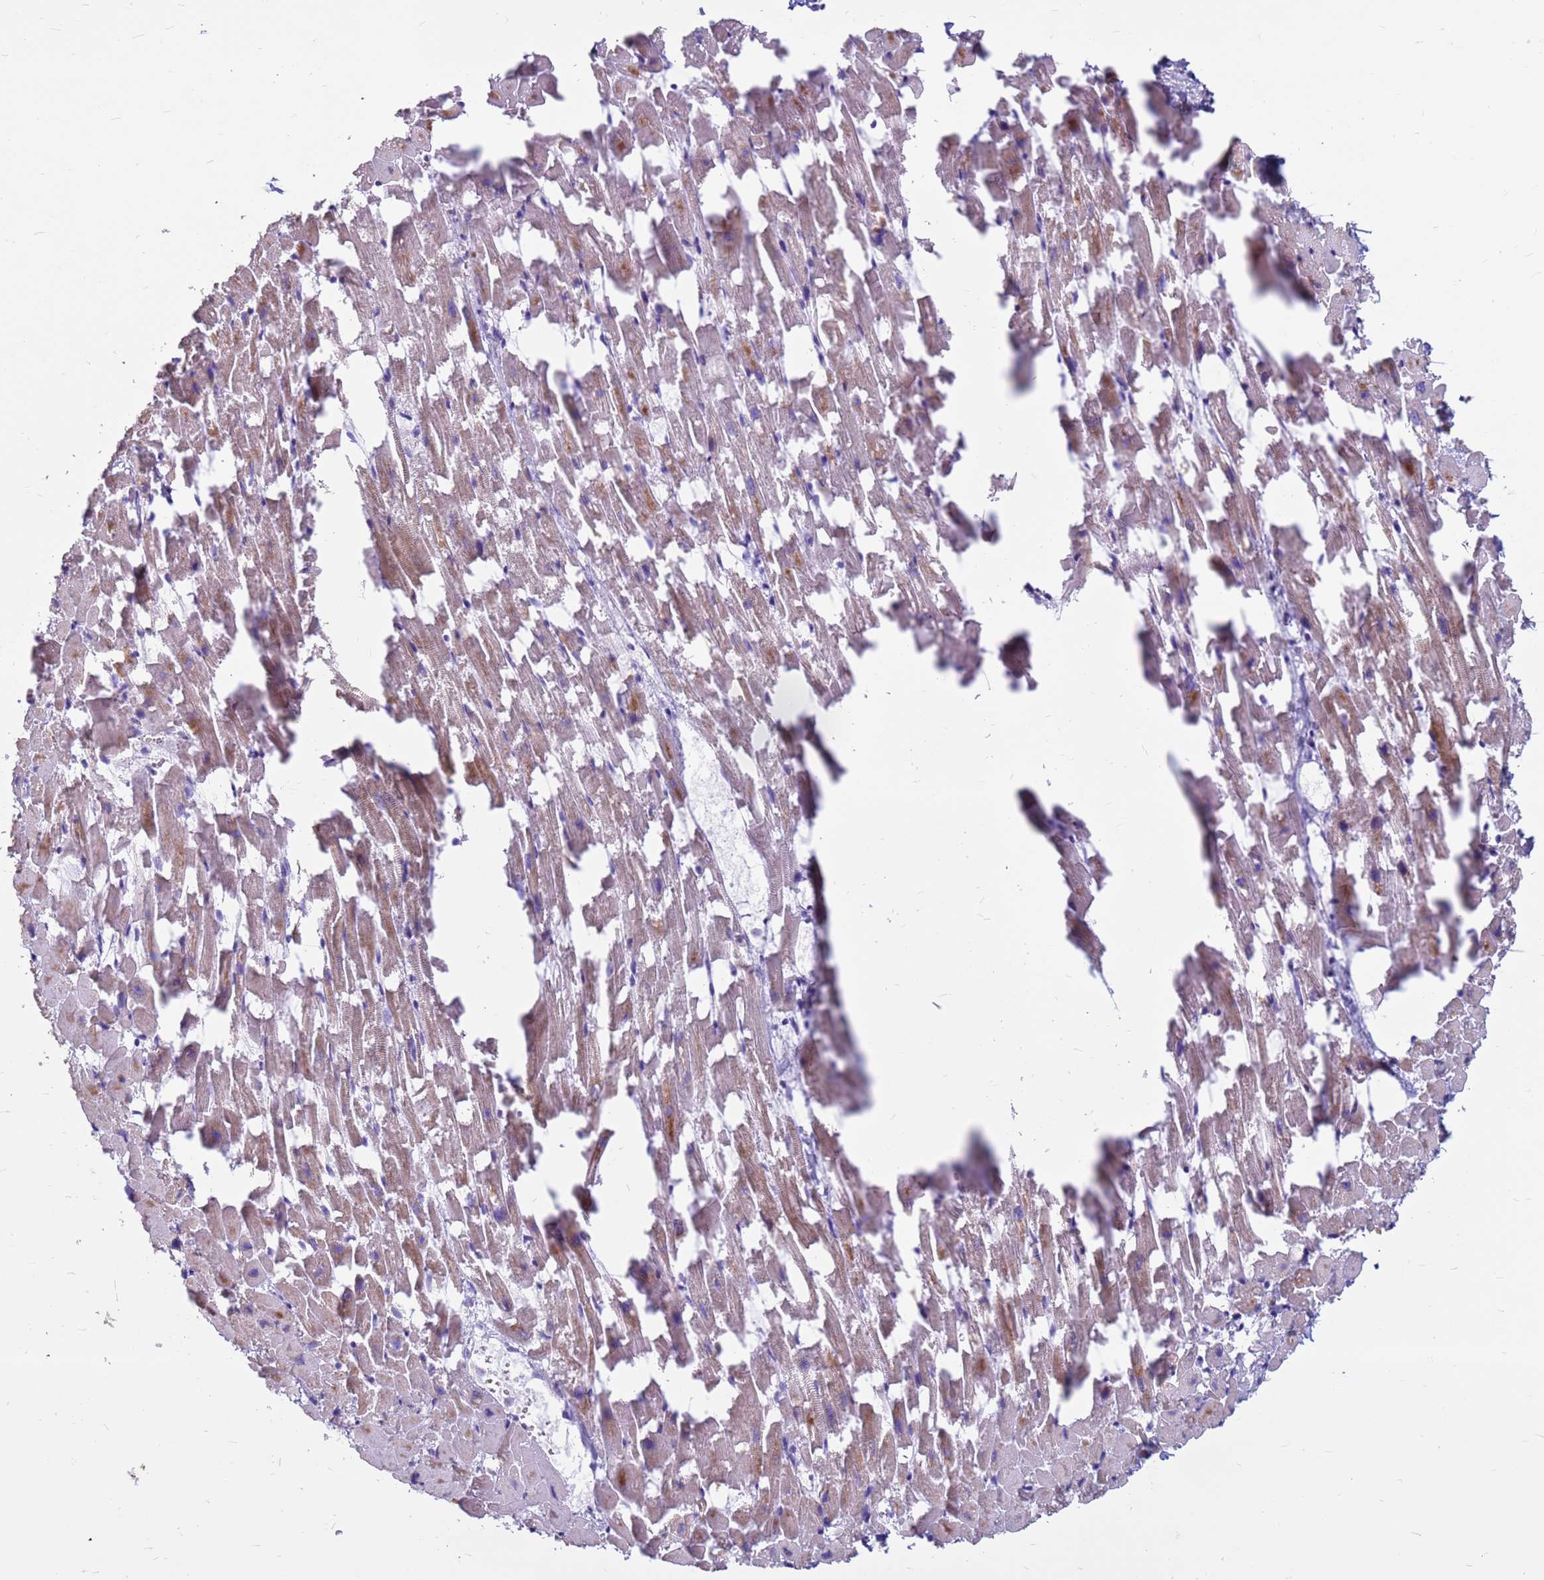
{"staining": {"intensity": "moderate", "quantity": "25%-75%", "location": "cytoplasmic/membranous"}, "tissue": "heart muscle", "cell_type": "Cardiomyocytes", "image_type": "normal", "snomed": [{"axis": "morphology", "description": "Normal tissue, NOS"}, {"axis": "topography", "description": "Heart"}], "caption": "Cardiomyocytes exhibit medium levels of moderate cytoplasmic/membranous expression in about 25%-75% of cells in benign heart muscle.", "gene": "CDK2AP2", "patient": {"sex": "female", "age": 64}}